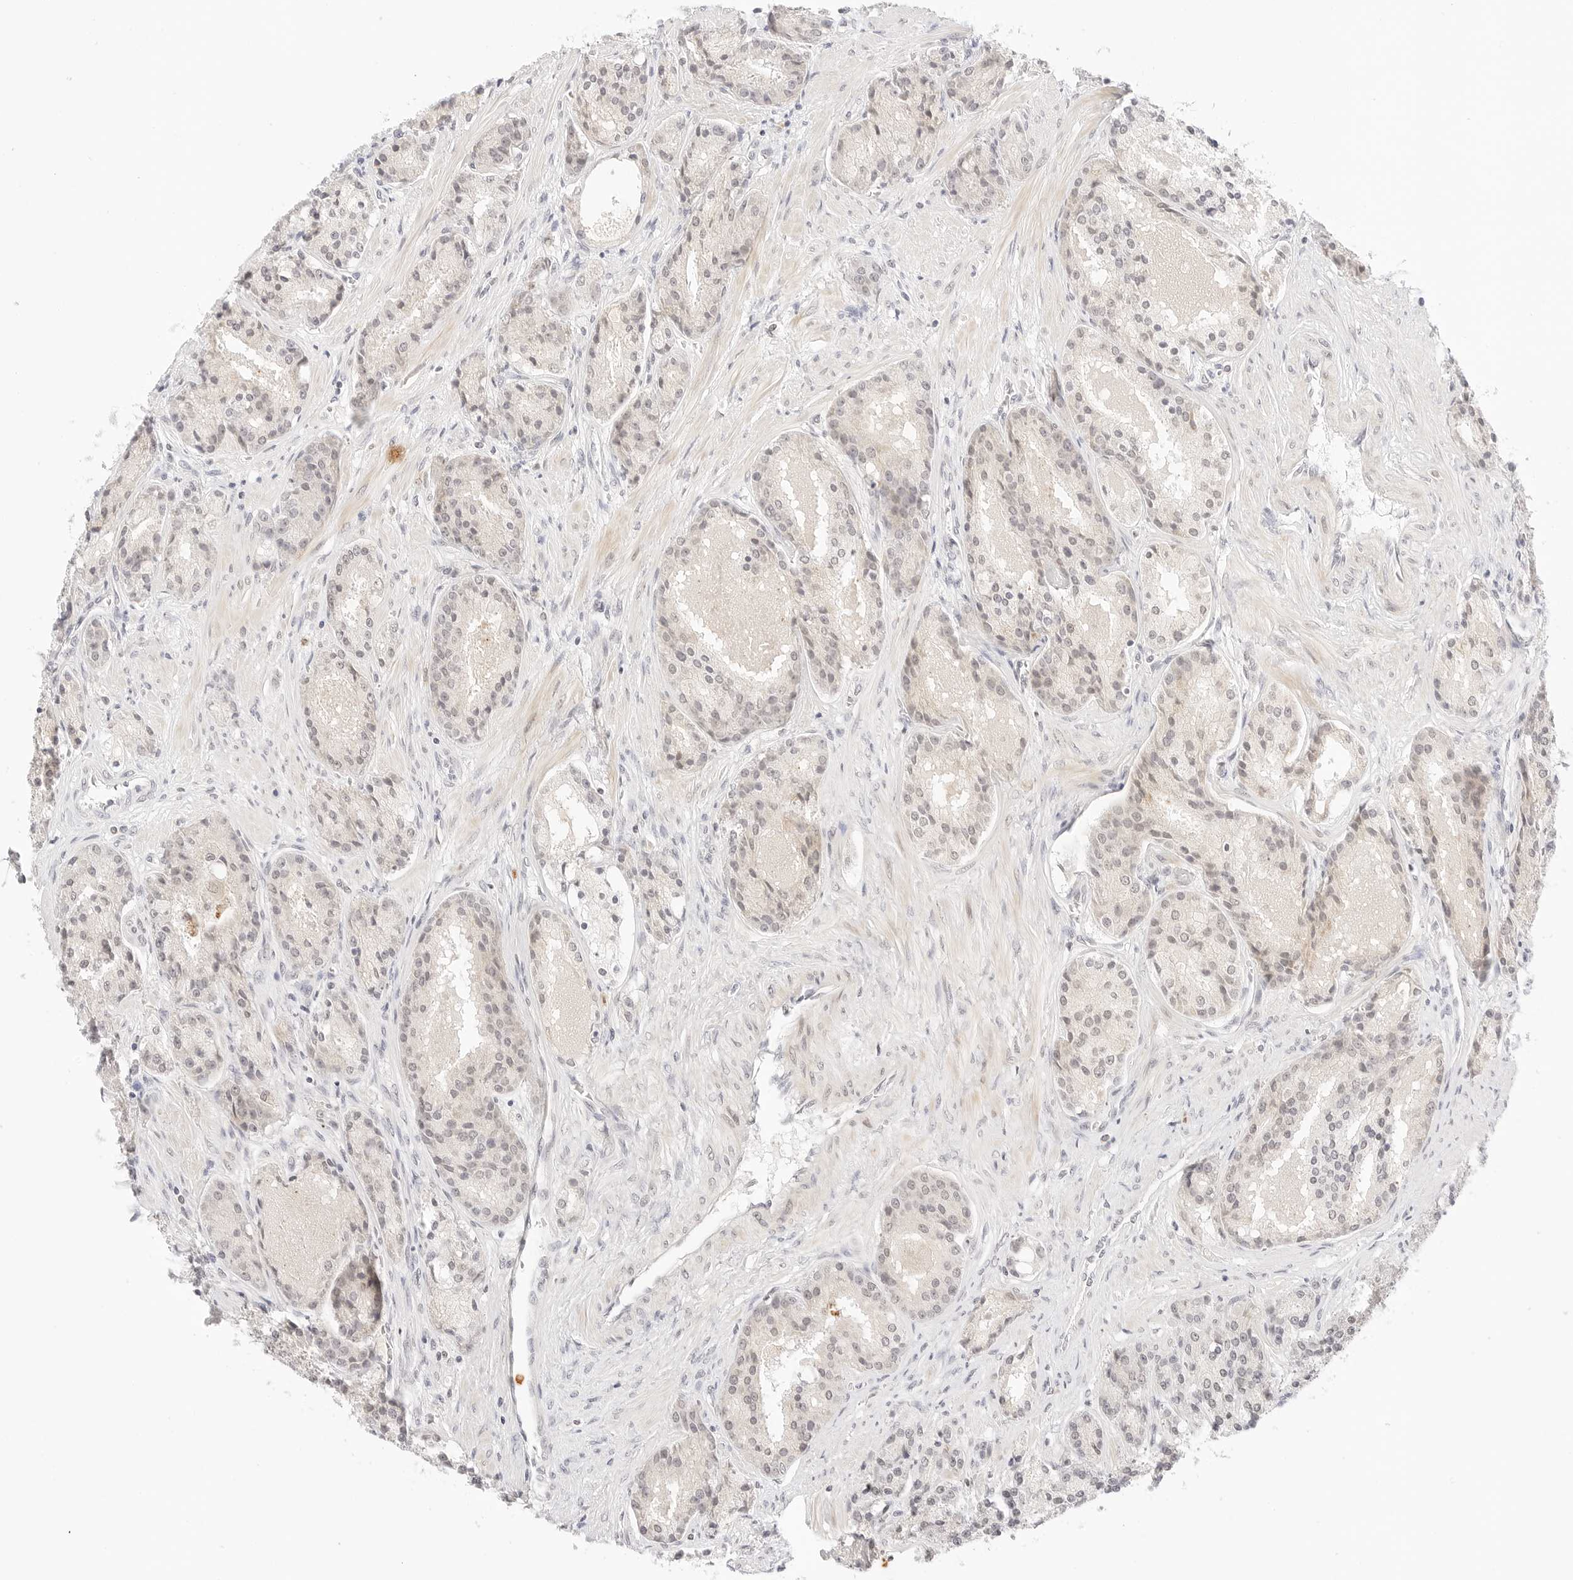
{"staining": {"intensity": "weak", "quantity": ">75%", "location": "nuclear"}, "tissue": "prostate cancer", "cell_type": "Tumor cells", "image_type": "cancer", "snomed": [{"axis": "morphology", "description": "Adenocarcinoma, High grade"}, {"axis": "topography", "description": "Prostate"}], "caption": "Immunohistochemical staining of human prostate cancer displays low levels of weak nuclear protein staining in approximately >75% of tumor cells.", "gene": "XKR4", "patient": {"sex": "male", "age": 60}}